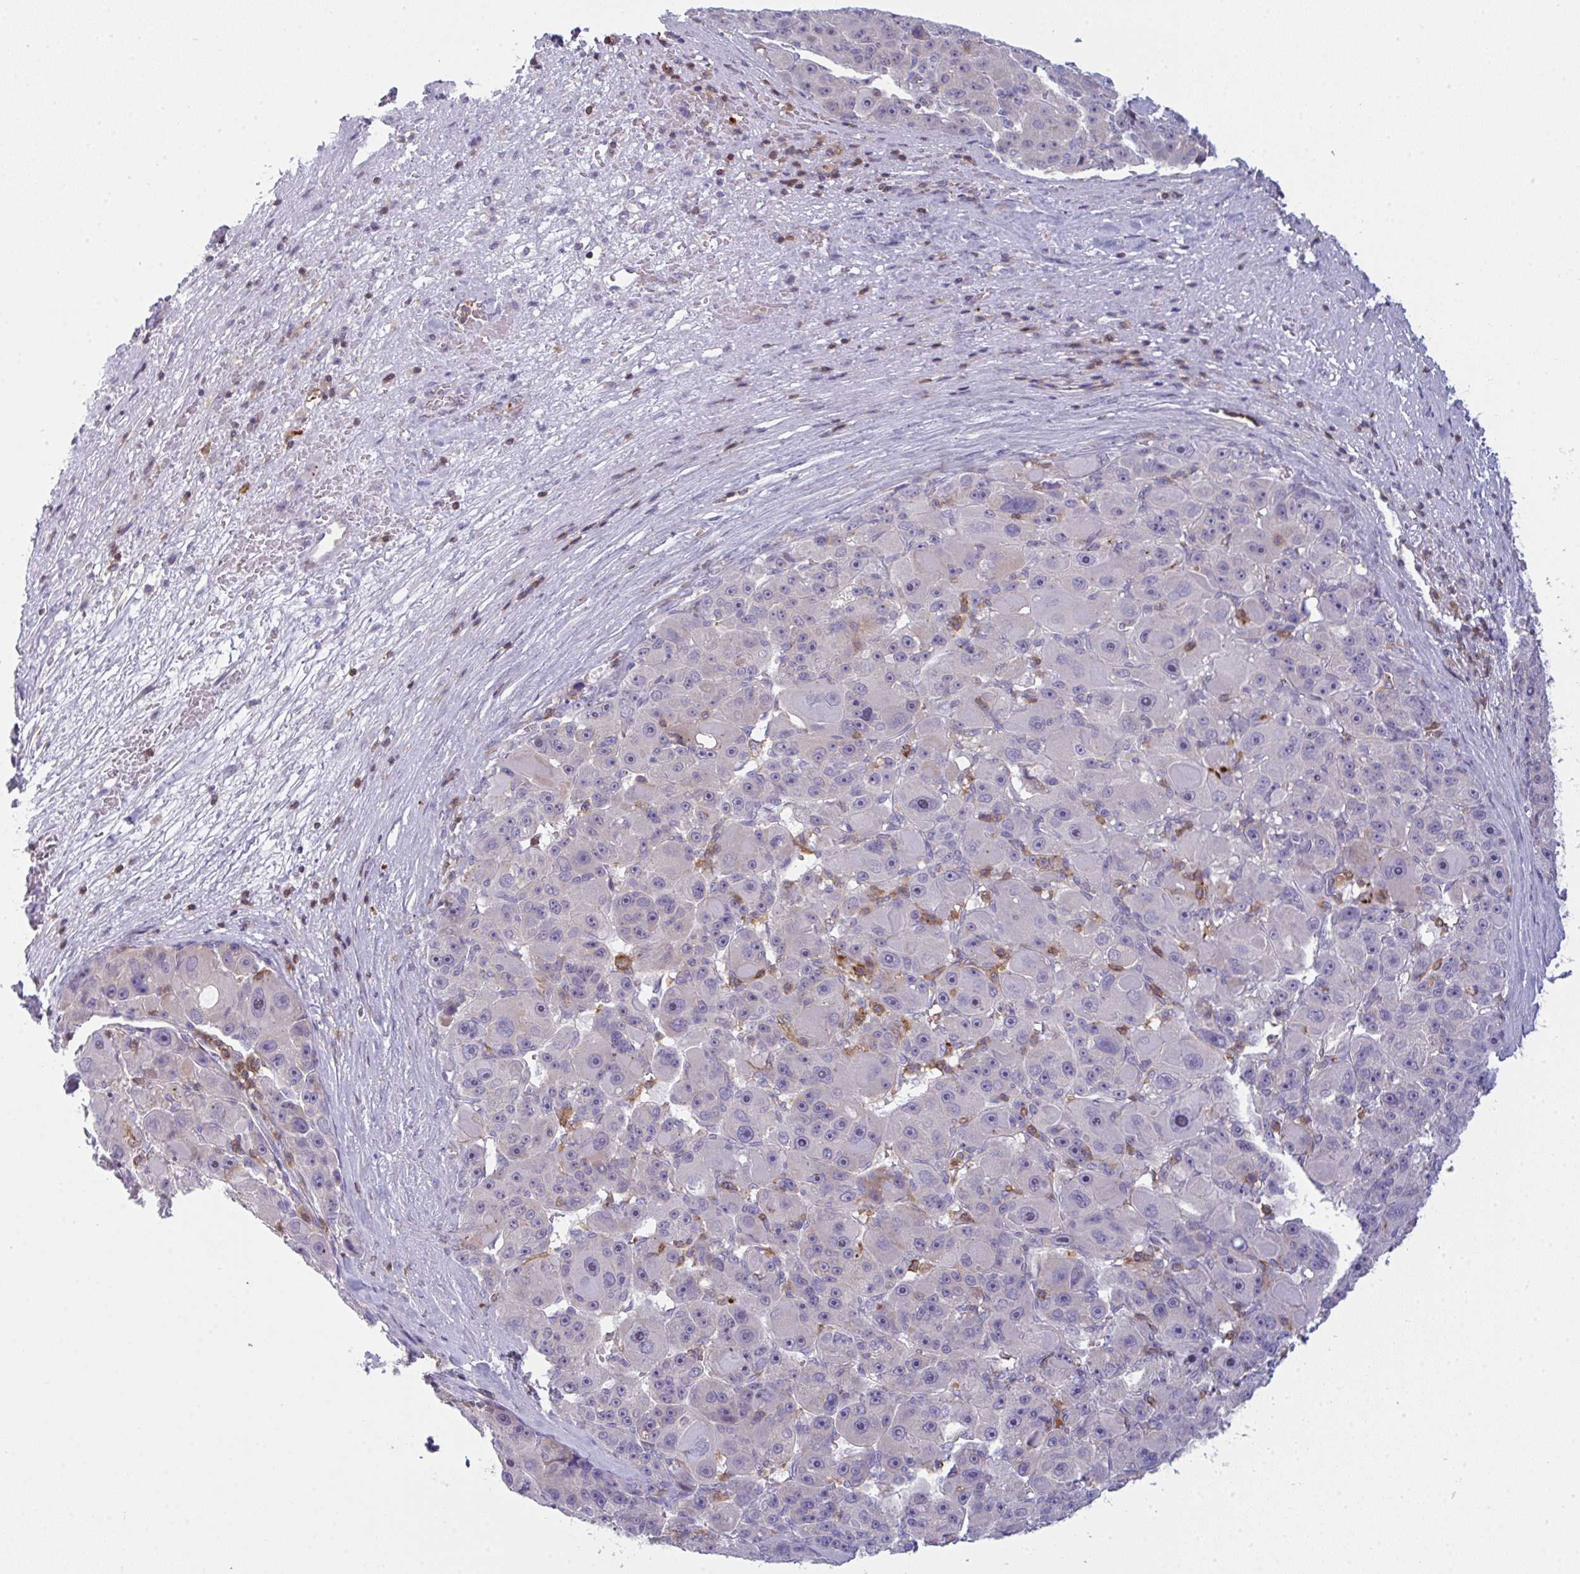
{"staining": {"intensity": "negative", "quantity": "none", "location": "none"}, "tissue": "liver cancer", "cell_type": "Tumor cells", "image_type": "cancer", "snomed": [{"axis": "morphology", "description": "Carcinoma, Hepatocellular, NOS"}, {"axis": "topography", "description": "Liver"}], "caption": "Human hepatocellular carcinoma (liver) stained for a protein using IHC demonstrates no positivity in tumor cells.", "gene": "CD80", "patient": {"sex": "male", "age": 76}}